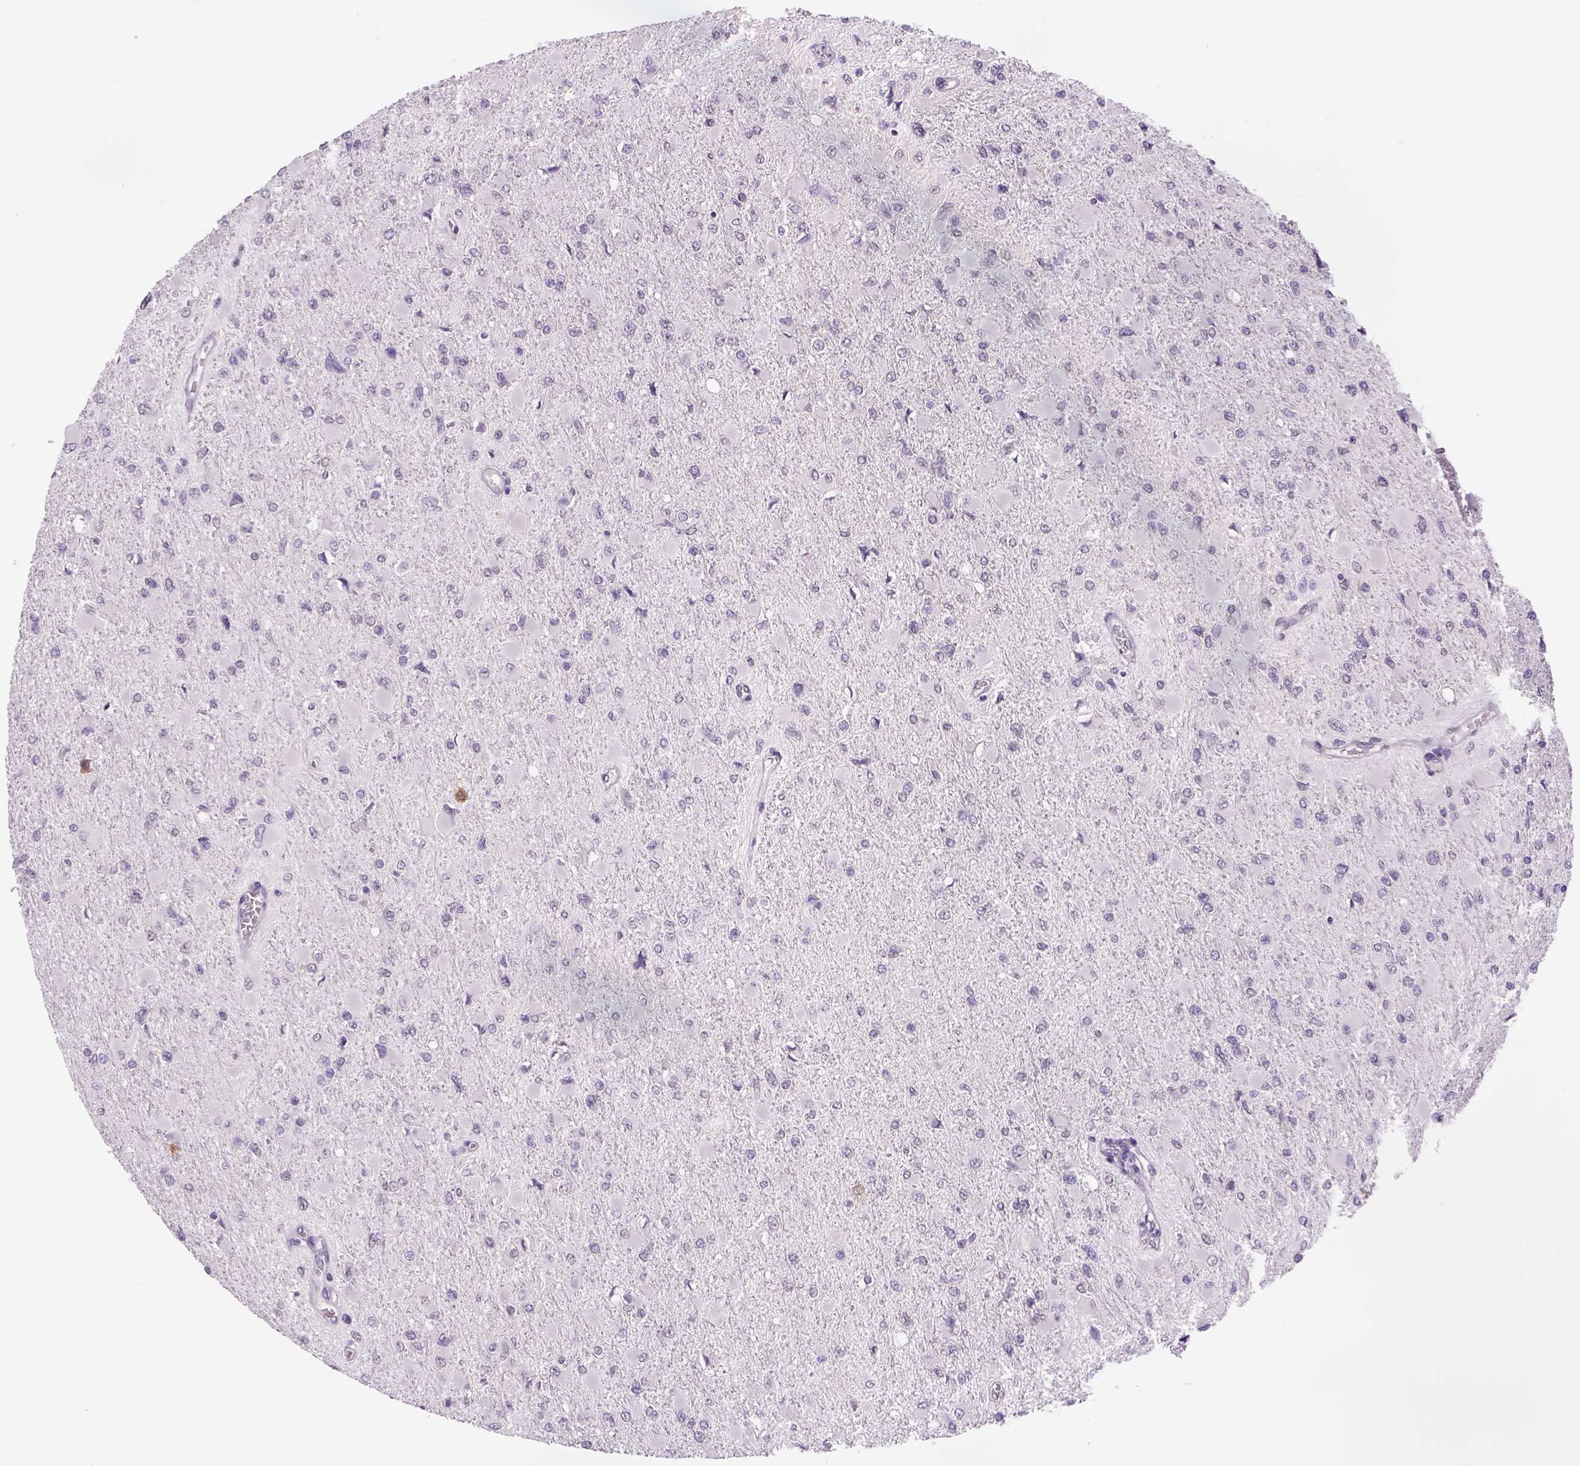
{"staining": {"intensity": "negative", "quantity": "none", "location": "none"}, "tissue": "glioma", "cell_type": "Tumor cells", "image_type": "cancer", "snomed": [{"axis": "morphology", "description": "Glioma, malignant, High grade"}, {"axis": "topography", "description": "Cerebral cortex"}], "caption": "Tumor cells are negative for protein expression in human glioma. (IHC, brightfield microscopy, high magnification).", "gene": "PRRT1", "patient": {"sex": "female", "age": 36}}